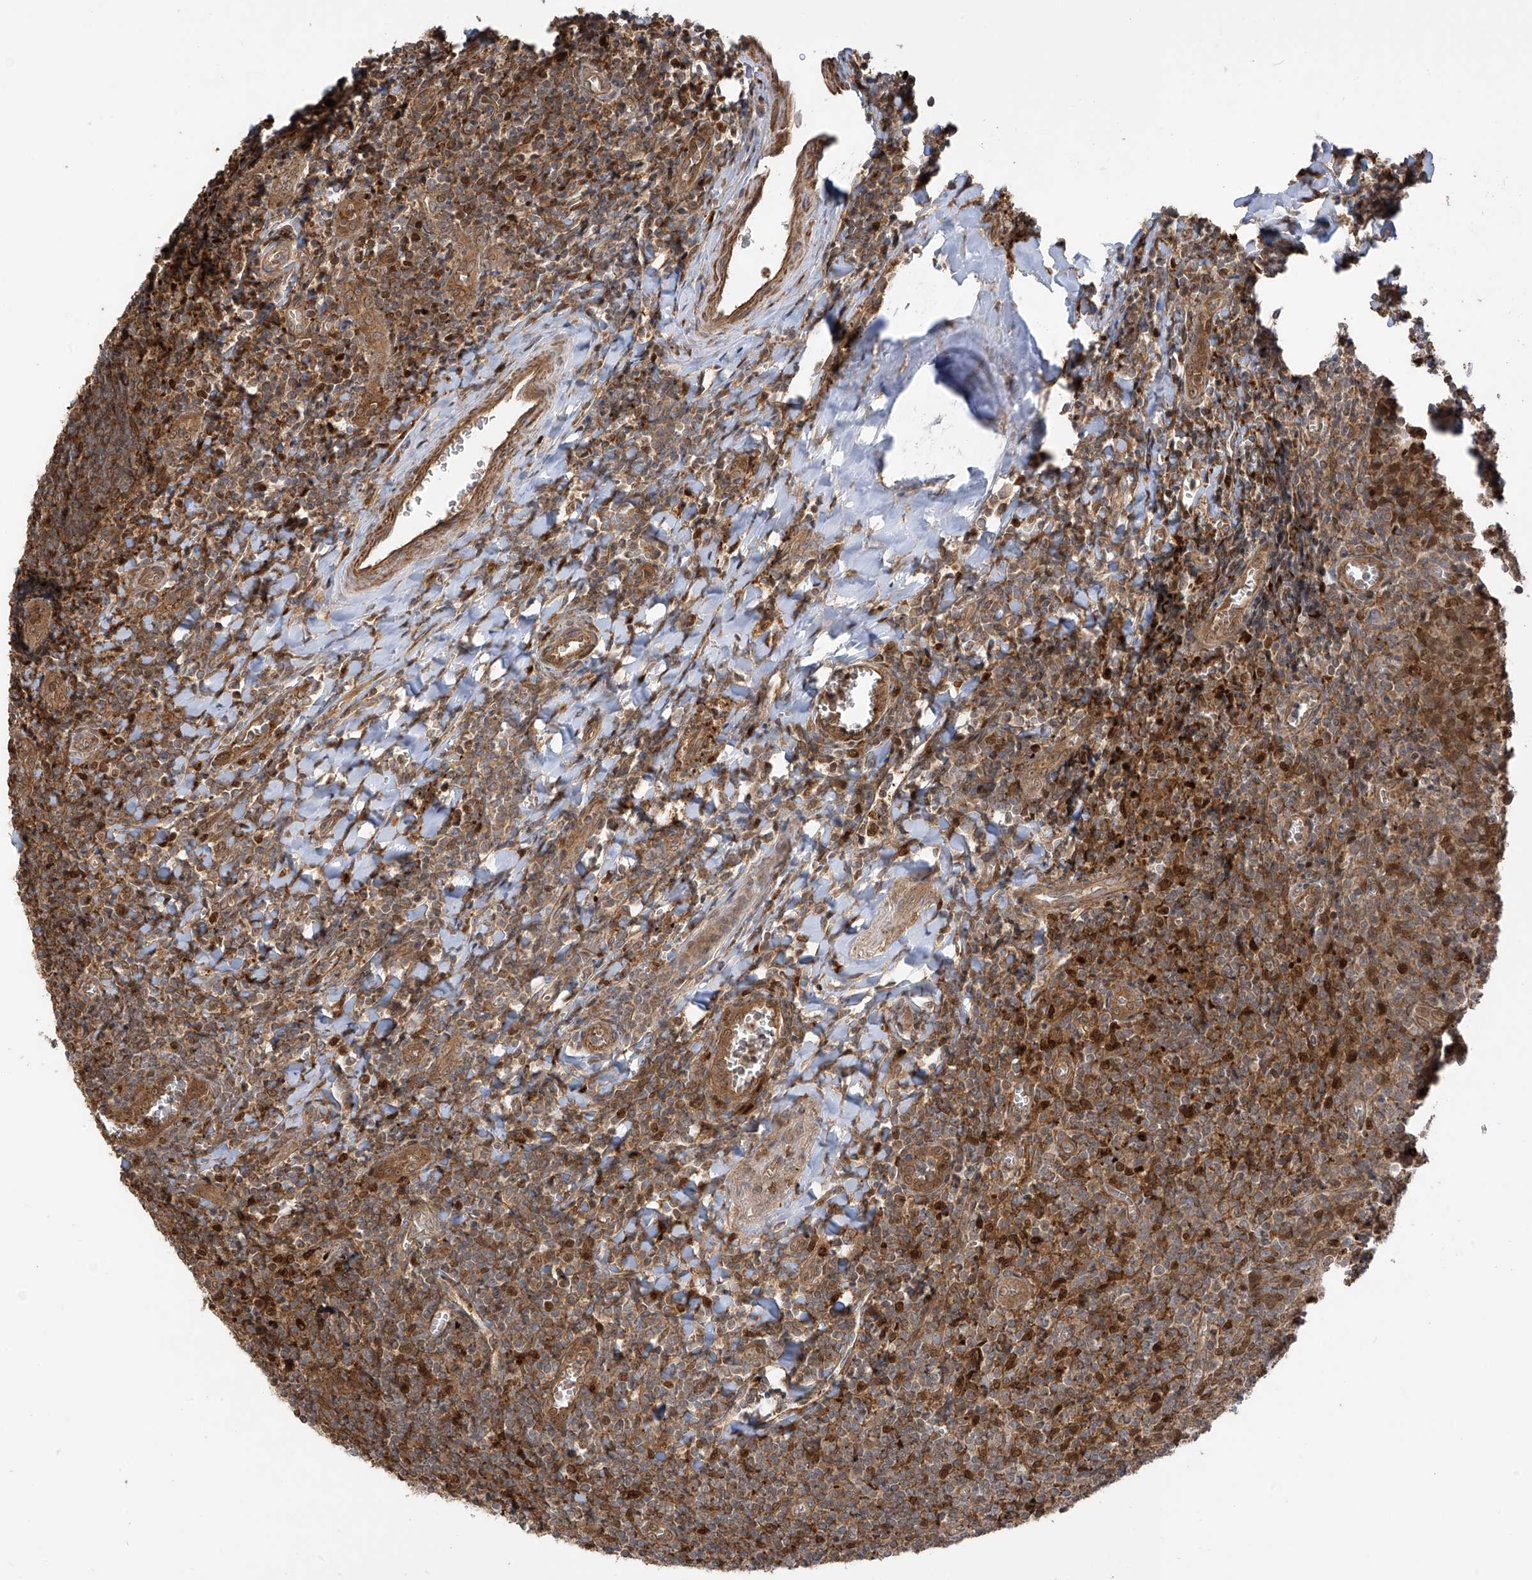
{"staining": {"intensity": "moderate", "quantity": "25%-75%", "location": "cytoplasmic/membranous"}, "tissue": "tonsil", "cell_type": "Germinal center cells", "image_type": "normal", "snomed": [{"axis": "morphology", "description": "Normal tissue, NOS"}, {"axis": "topography", "description": "Tonsil"}], "caption": "Tonsil stained with immunohistochemistry (IHC) exhibits moderate cytoplasmic/membranous expression in approximately 25%-75% of germinal center cells. (brown staining indicates protein expression, while blue staining denotes nuclei).", "gene": "ATAD2B", "patient": {"sex": "male", "age": 27}}